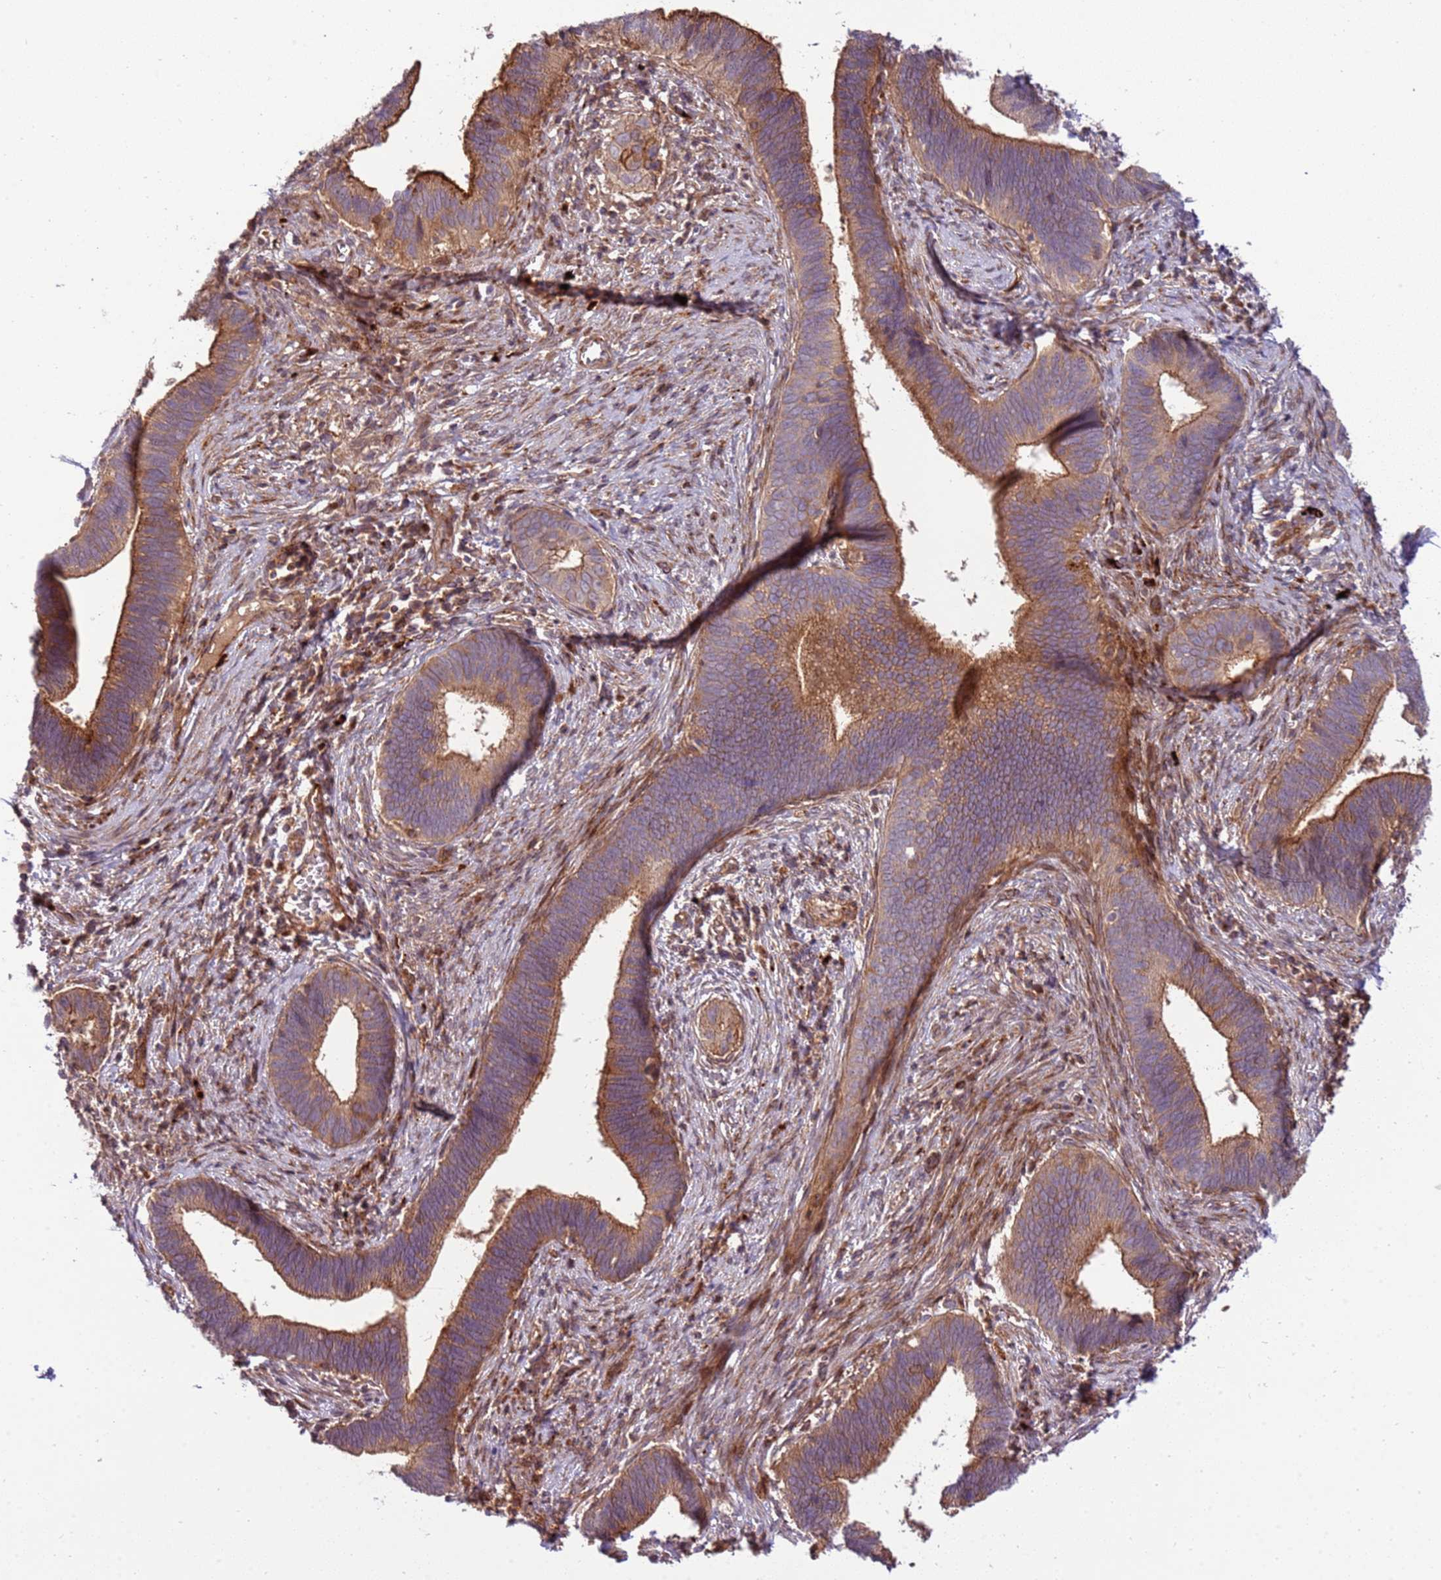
{"staining": {"intensity": "moderate", "quantity": ">75%", "location": "cytoplasmic/membranous"}, "tissue": "cervical cancer", "cell_type": "Tumor cells", "image_type": "cancer", "snomed": [{"axis": "morphology", "description": "Adenocarcinoma, NOS"}, {"axis": "topography", "description": "Cervix"}], "caption": "Immunohistochemical staining of cervical cancer exhibits medium levels of moderate cytoplasmic/membranous staining in approximately >75% of tumor cells.", "gene": "ZNF624", "patient": {"sex": "female", "age": 42}}